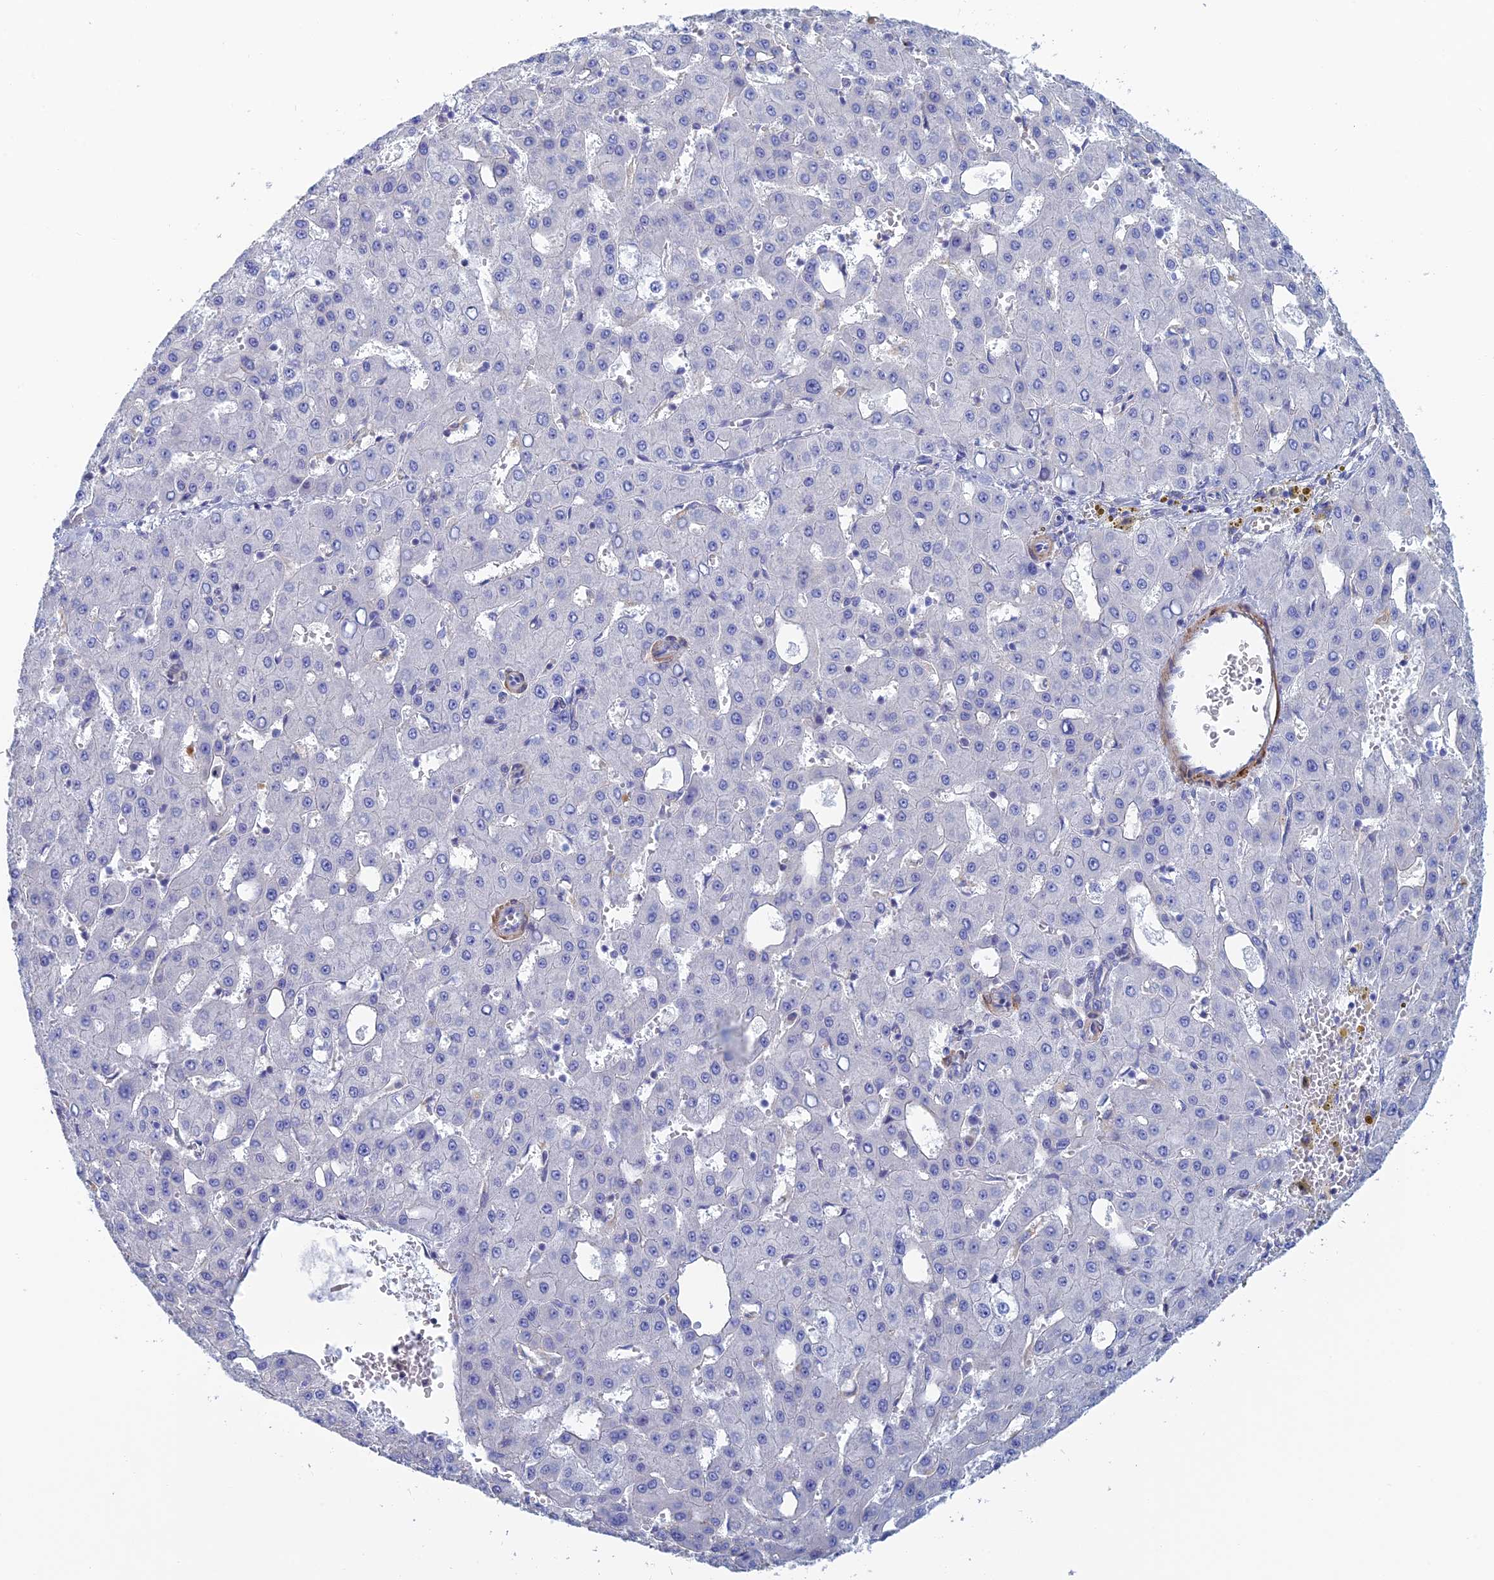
{"staining": {"intensity": "negative", "quantity": "none", "location": "none"}, "tissue": "liver cancer", "cell_type": "Tumor cells", "image_type": "cancer", "snomed": [{"axis": "morphology", "description": "Carcinoma, Hepatocellular, NOS"}, {"axis": "topography", "description": "Liver"}], "caption": "This photomicrograph is of liver hepatocellular carcinoma stained with immunohistochemistry (IHC) to label a protein in brown with the nuclei are counter-stained blue. There is no staining in tumor cells.", "gene": "PCDHA8", "patient": {"sex": "male", "age": 47}}